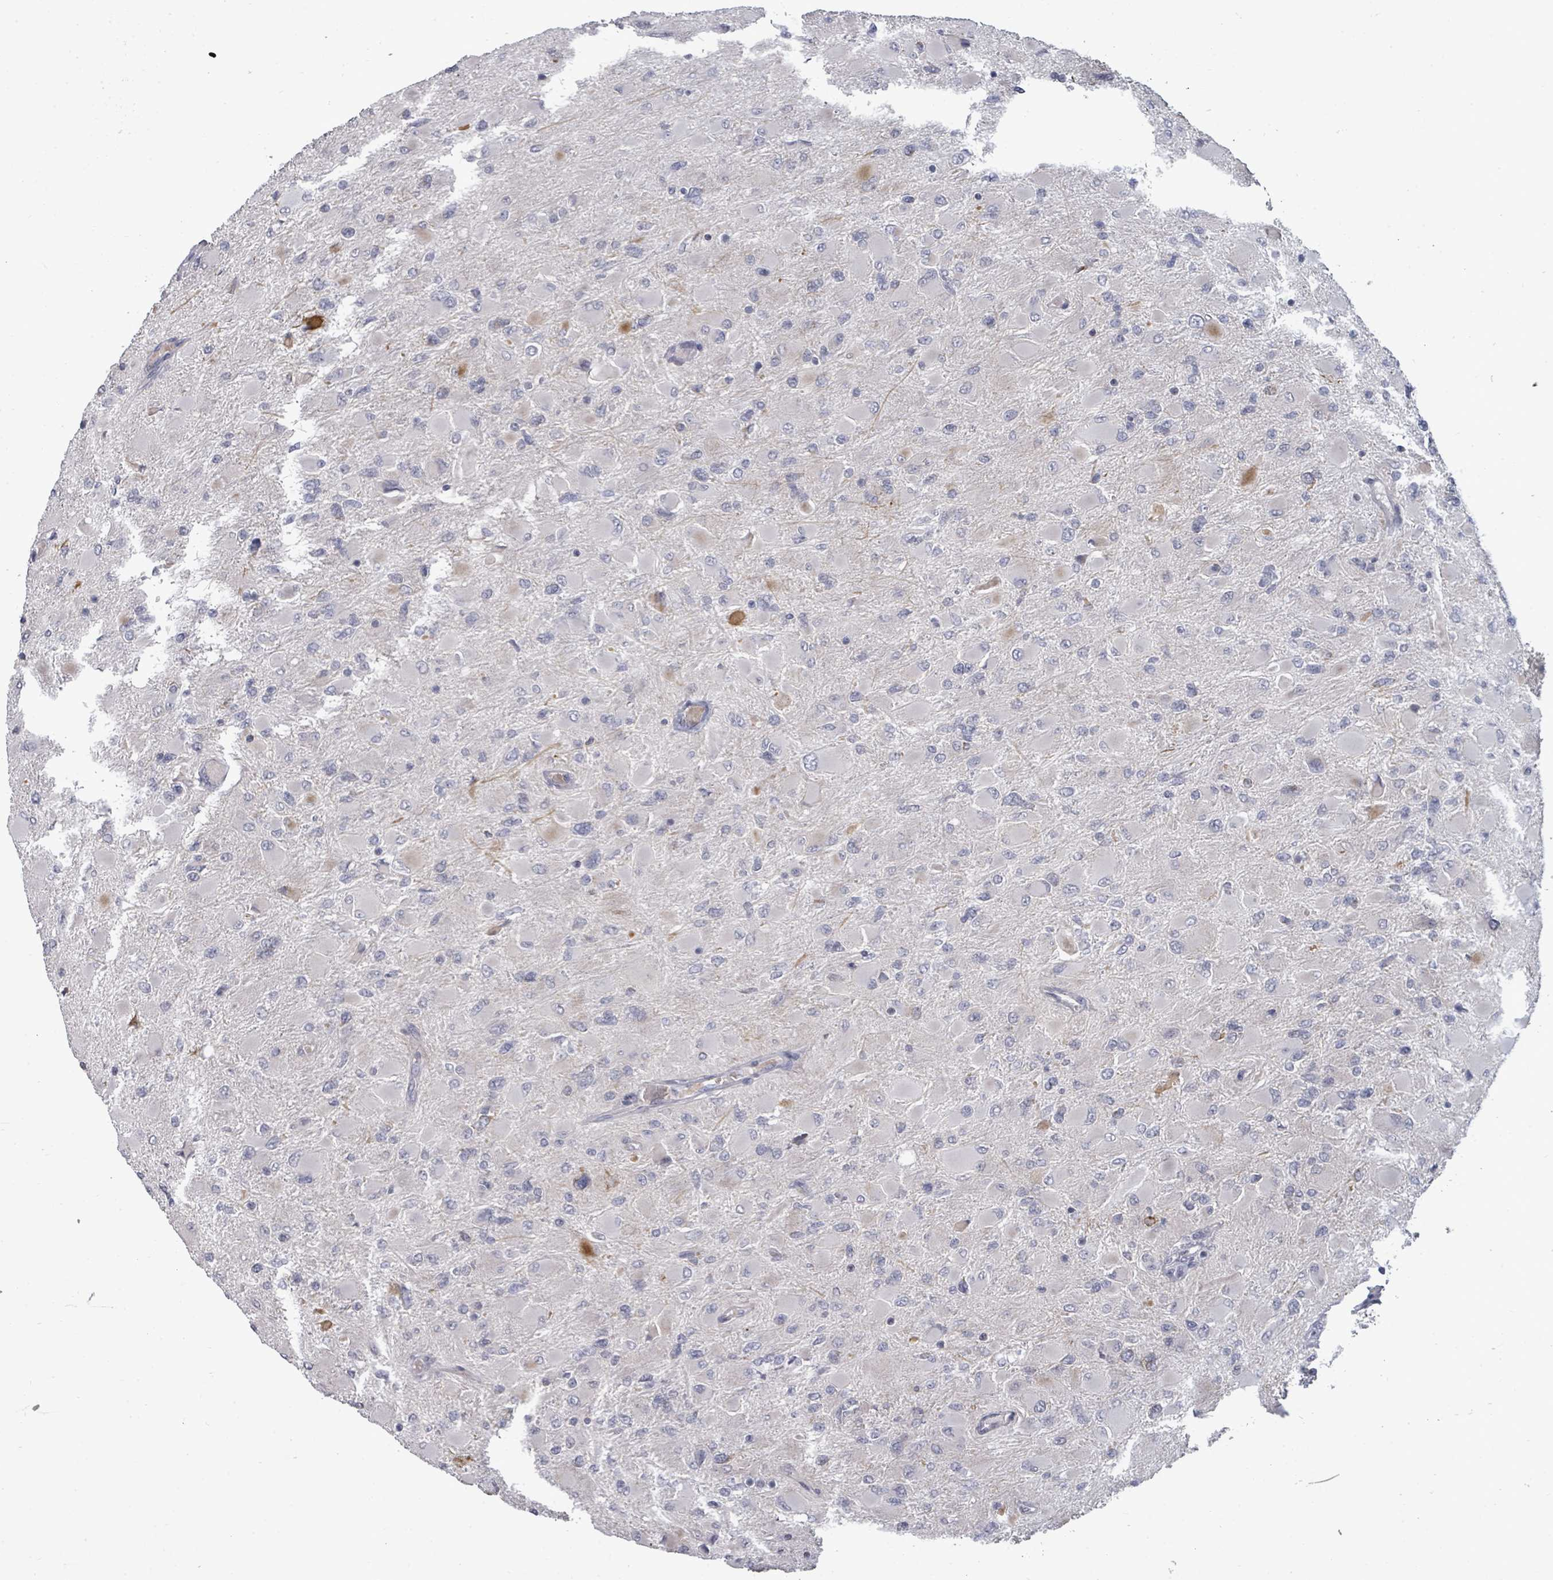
{"staining": {"intensity": "negative", "quantity": "none", "location": "none"}, "tissue": "glioma", "cell_type": "Tumor cells", "image_type": "cancer", "snomed": [{"axis": "morphology", "description": "Glioma, malignant, High grade"}, {"axis": "topography", "description": "Cerebral cortex"}], "caption": "An image of human glioma is negative for staining in tumor cells. (Brightfield microscopy of DAB (3,3'-diaminobenzidine) immunohistochemistry (IHC) at high magnification).", "gene": "PTPN20", "patient": {"sex": "female", "age": 36}}